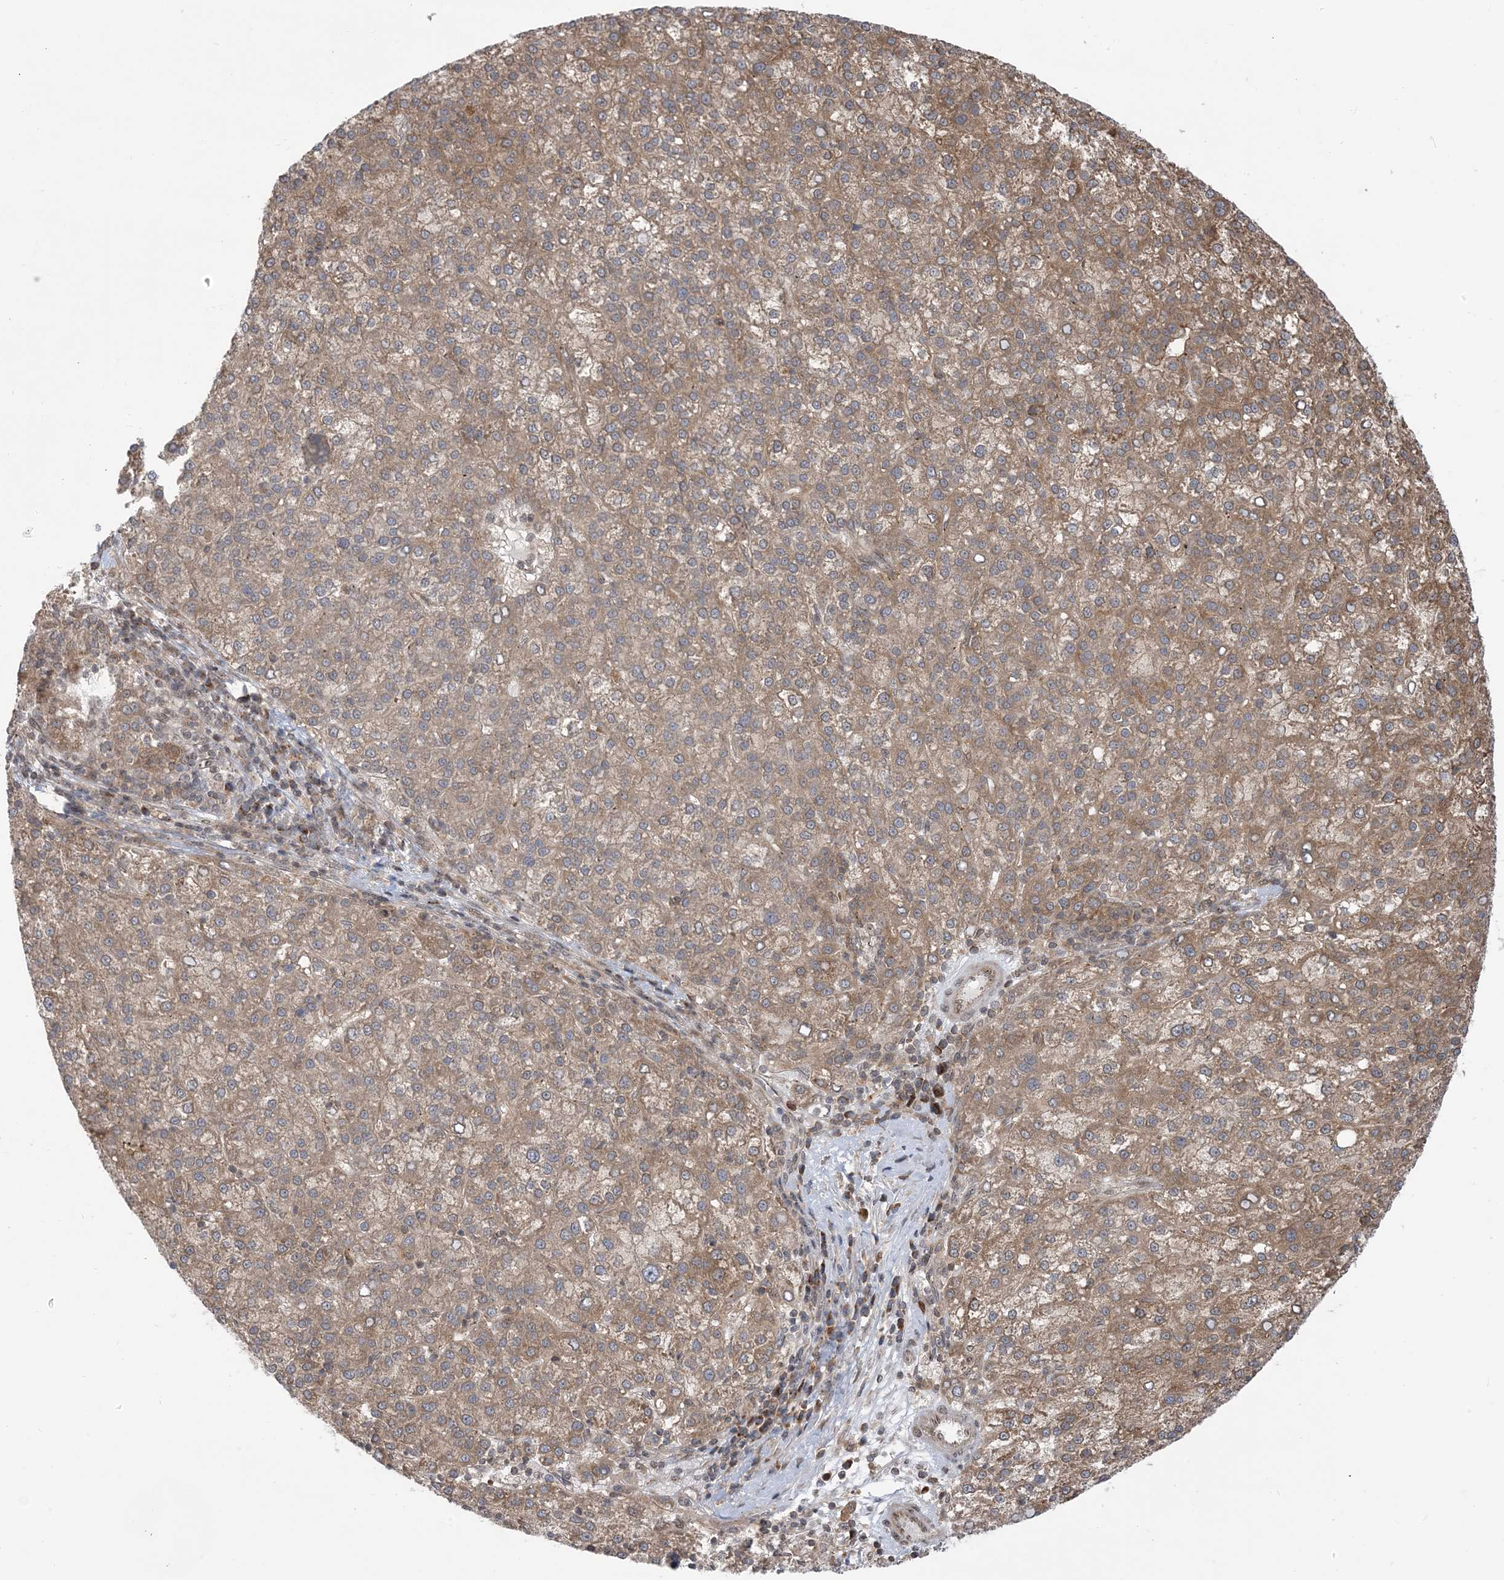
{"staining": {"intensity": "moderate", "quantity": ">75%", "location": "cytoplasmic/membranous"}, "tissue": "liver cancer", "cell_type": "Tumor cells", "image_type": "cancer", "snomed": [{"axis": "morphology", "description": "Carcinoma, Hepatocellular, NOS"}, {"axis": "topography", "description": "Liver"}], "caption": "Protein staining shows moderate cytoplasmic/membranous expression in about >75% of tumor cells in liver hepatocellular carcinoma. The staining was performed using DAB, with brown indicating positive protein expression. Nuclei are stained blue with hematoxylin.", "gene": "CASP4", "patient": {"sex": "female", "age": 58}}